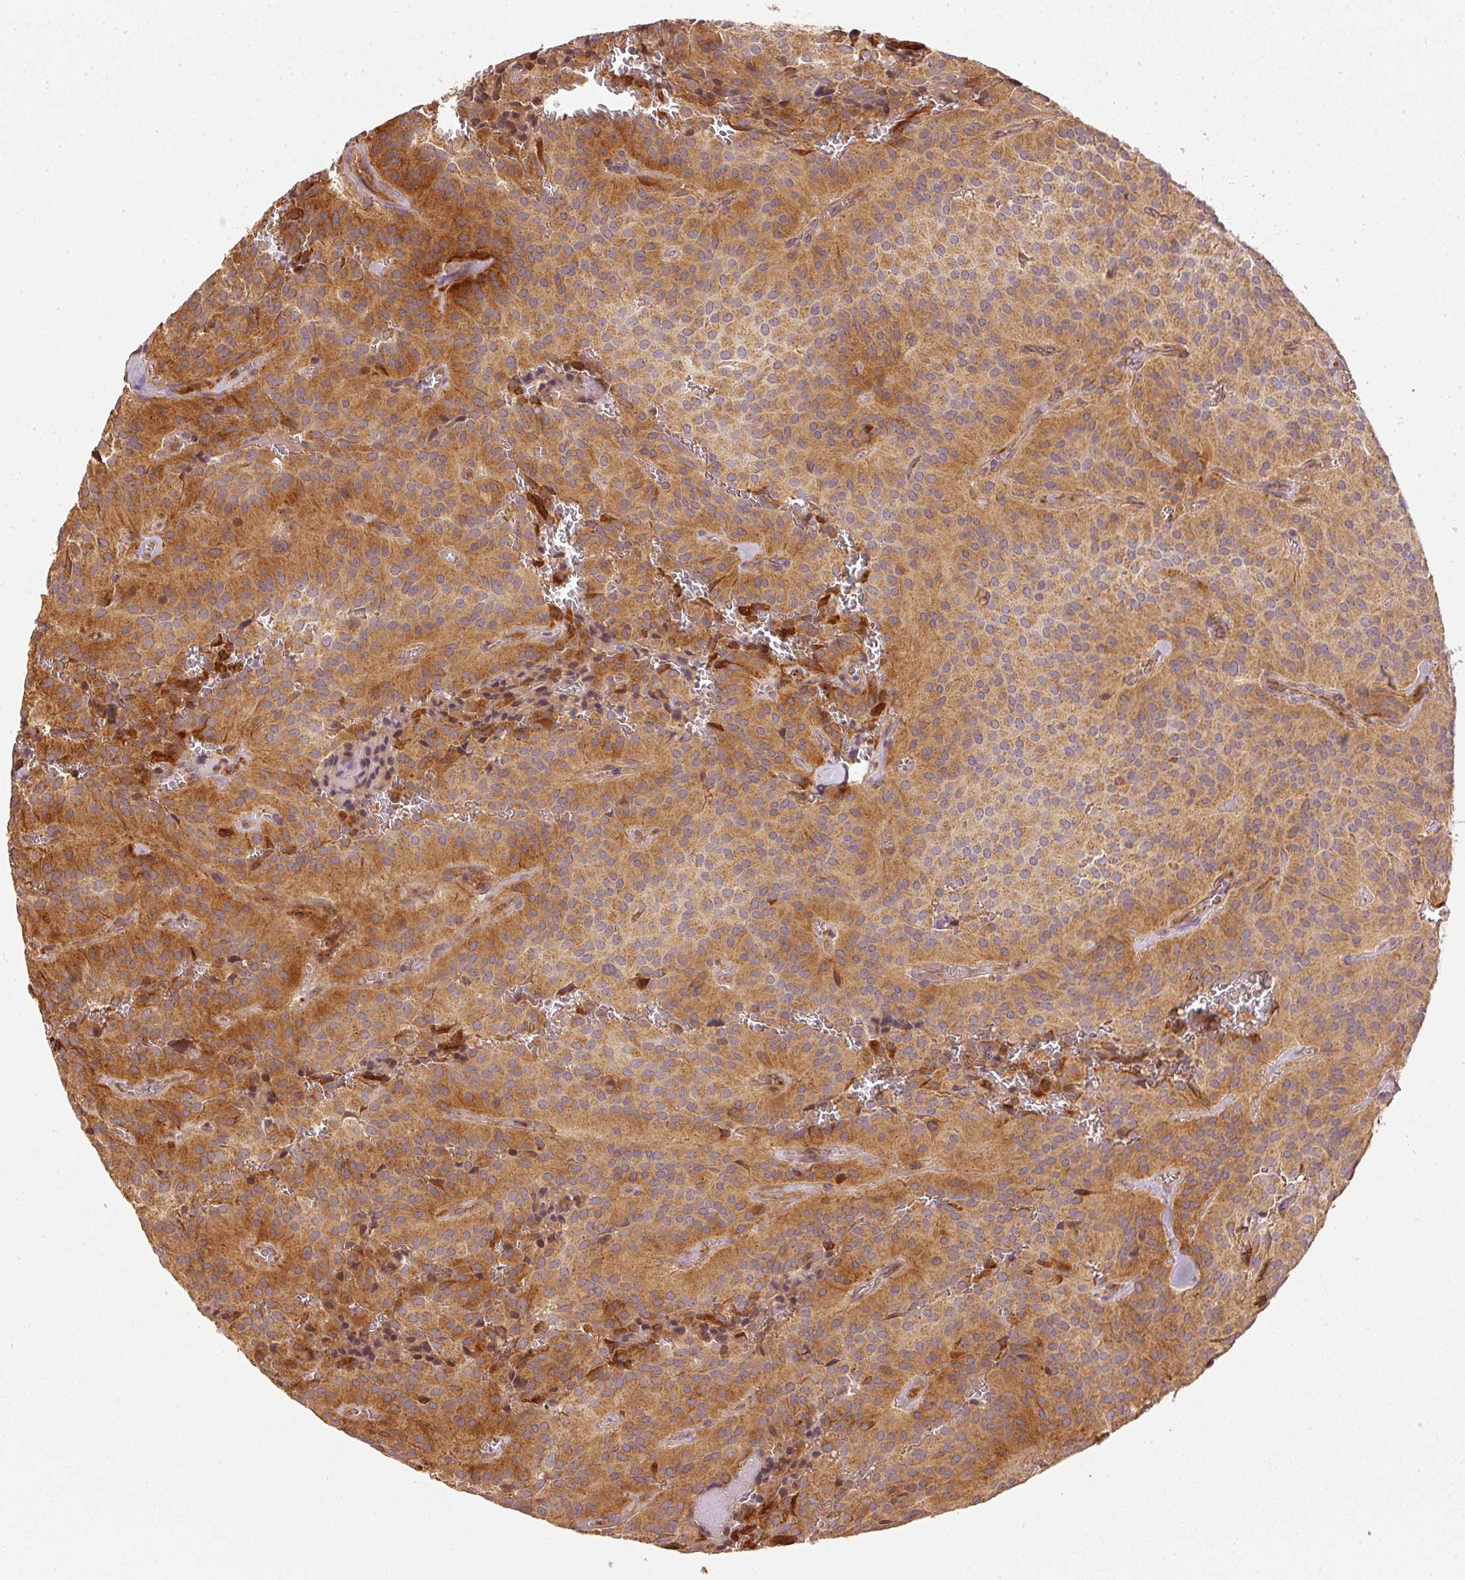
{"staining": {"intensity": "strong", "quantity": ">75%", "location": "cytoplasmic/membranous"}, "tissue": "glioma", "cell_type": "Tumor cells", "image_type": "cancer", "snomed": [{"axis": "morphology", "description": "Glioma, malignant, Low grade"}, {"axis": "topography", "description": "Brain"}], "caption": "Immunohistochemistry image of human malignant low-grade glioma stained for a protein (brown), which exhibits high levels of strong cytoplasmic/membranous positivity in about >75% of tumor cells.", "gene": "MTHFD1L", "patient": {"sex": "male", "age": 42}}